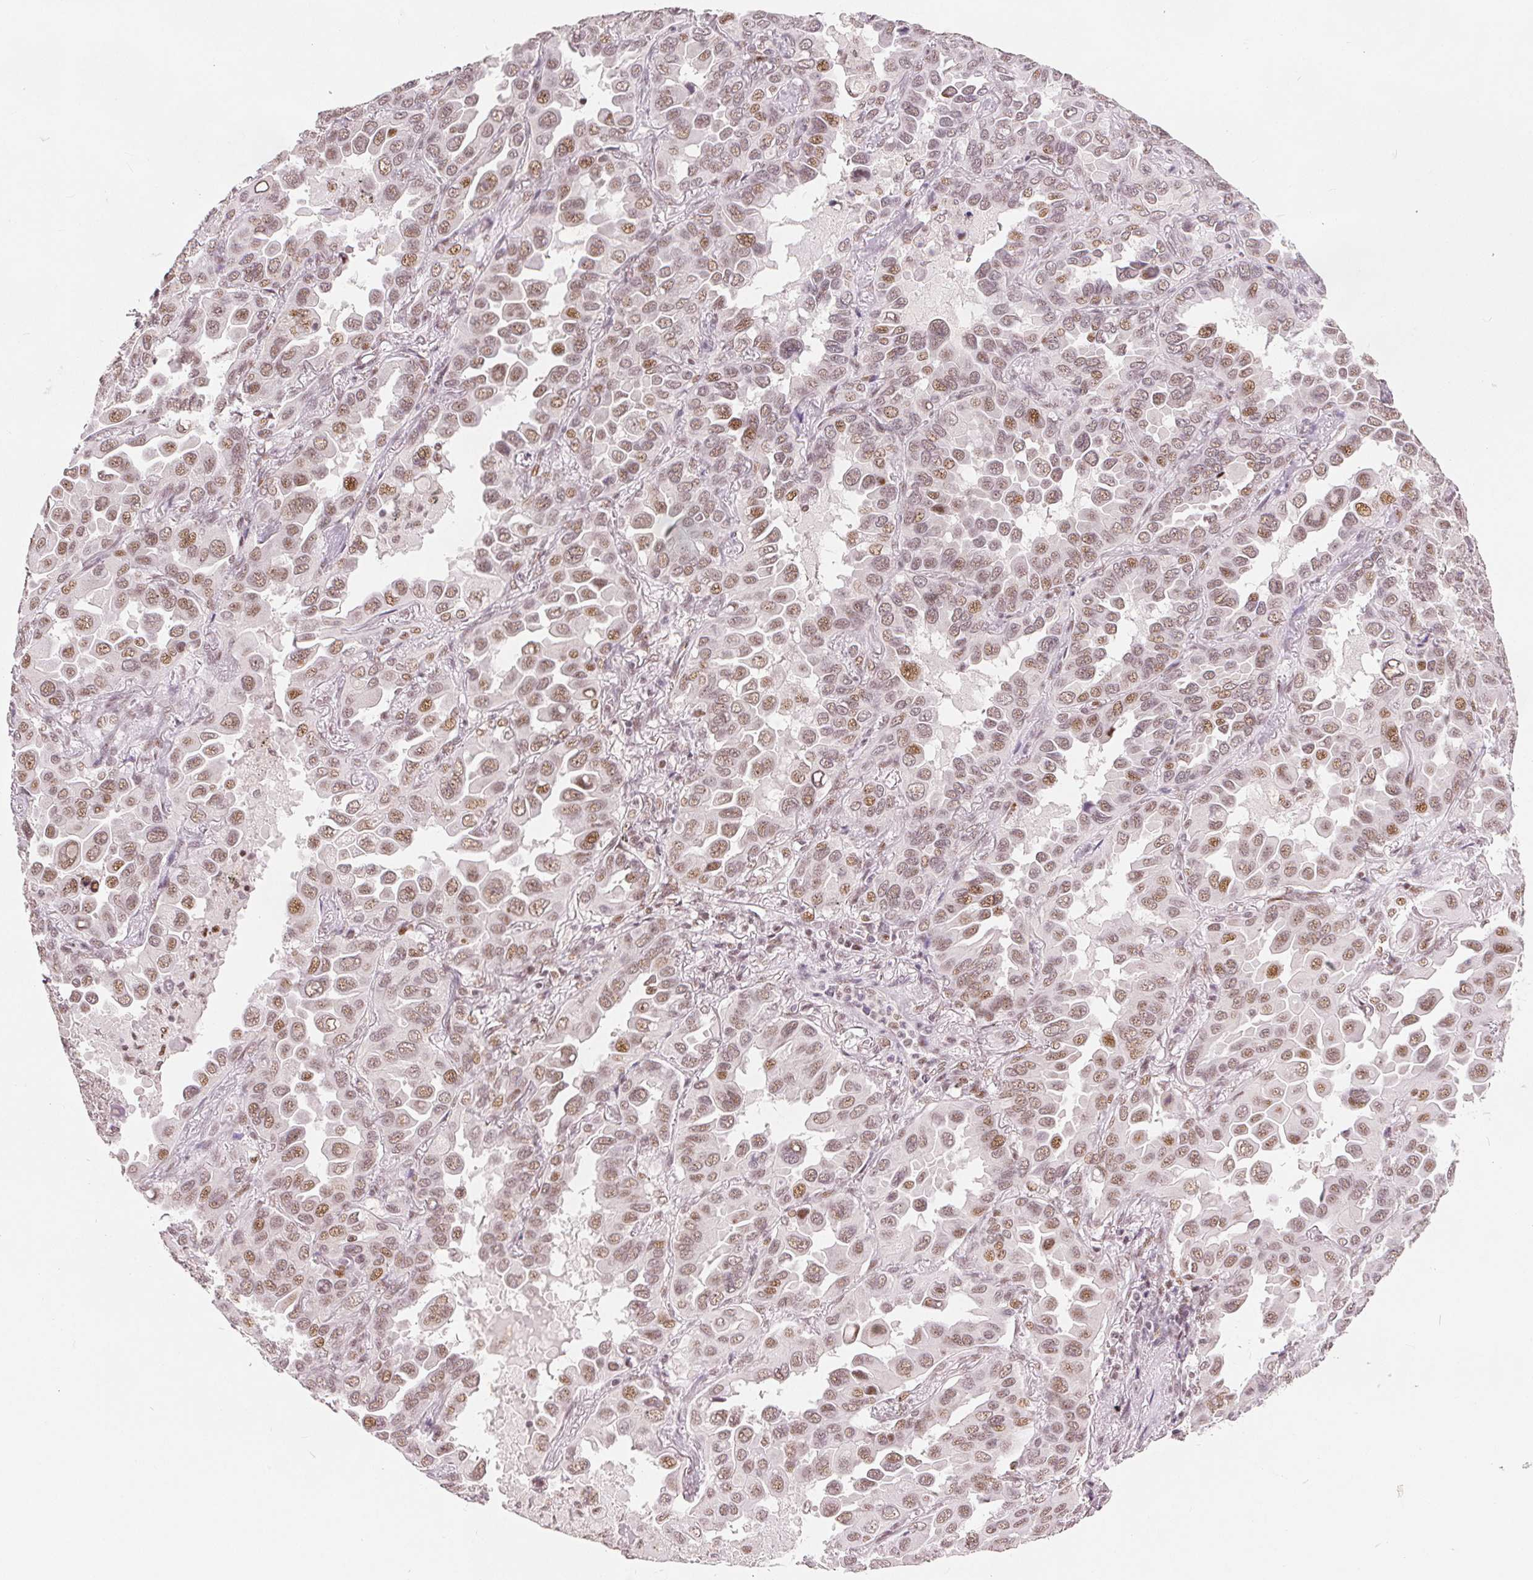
{"staining": {"intensity": "moderate", "quantity": ">75%", "location": "nuclear"}, "tissue": "lung cancer", "cell_type": "Tumor cells", "image_type": "cancer", "snomed": [{"axis": "morphology", "description": "Adenocarcinoma, NOS"}, {"axis": "topography", "description": "Lung"}], "caption": "Brown immunohistochemical staining in human lung cancer (adenocarcinoma) demonstrates moderate nuclear positivity in about >75% of tumor cells.", "gene": "ZNF703", "patient": {"sex": "male", "age": 64}}